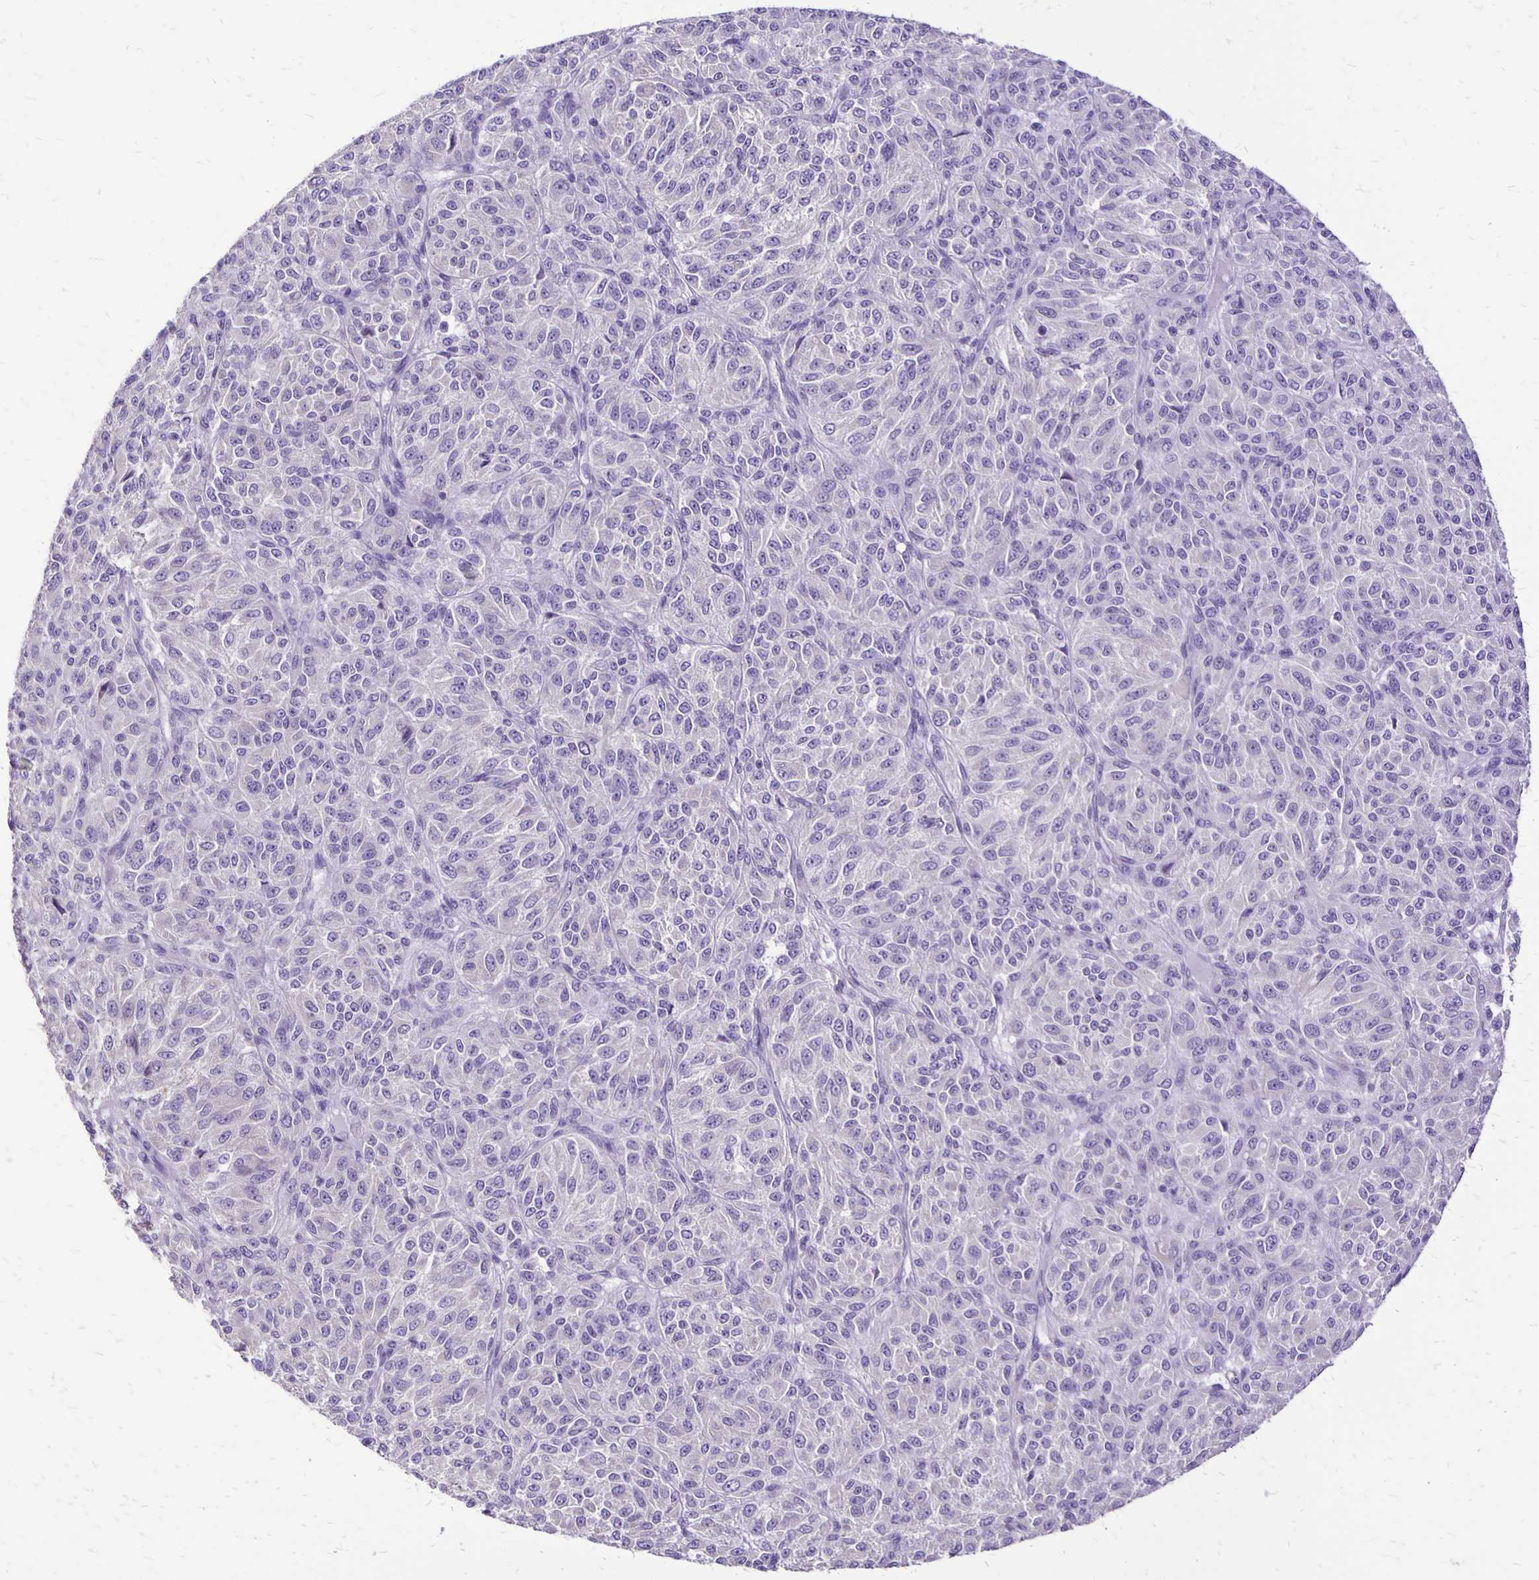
{"staining": {"intensity": "negative", "quantity": "none", "location": "none"}, "tissue": "melanoma", "cell_type": "Tumor cells", "image_type": "cancer", "snomed": [{"axis": "morphology", "description": "Malignant melanoma, Metastatic site"}, {"axis": "topography", "description": "Brain"}], "caption": "Human melanoma stained for a protein using IHC reveals no positivity in tumor cells.", "gene": "ANKRD45", "patient": {"sex": "female", "age": 56}}